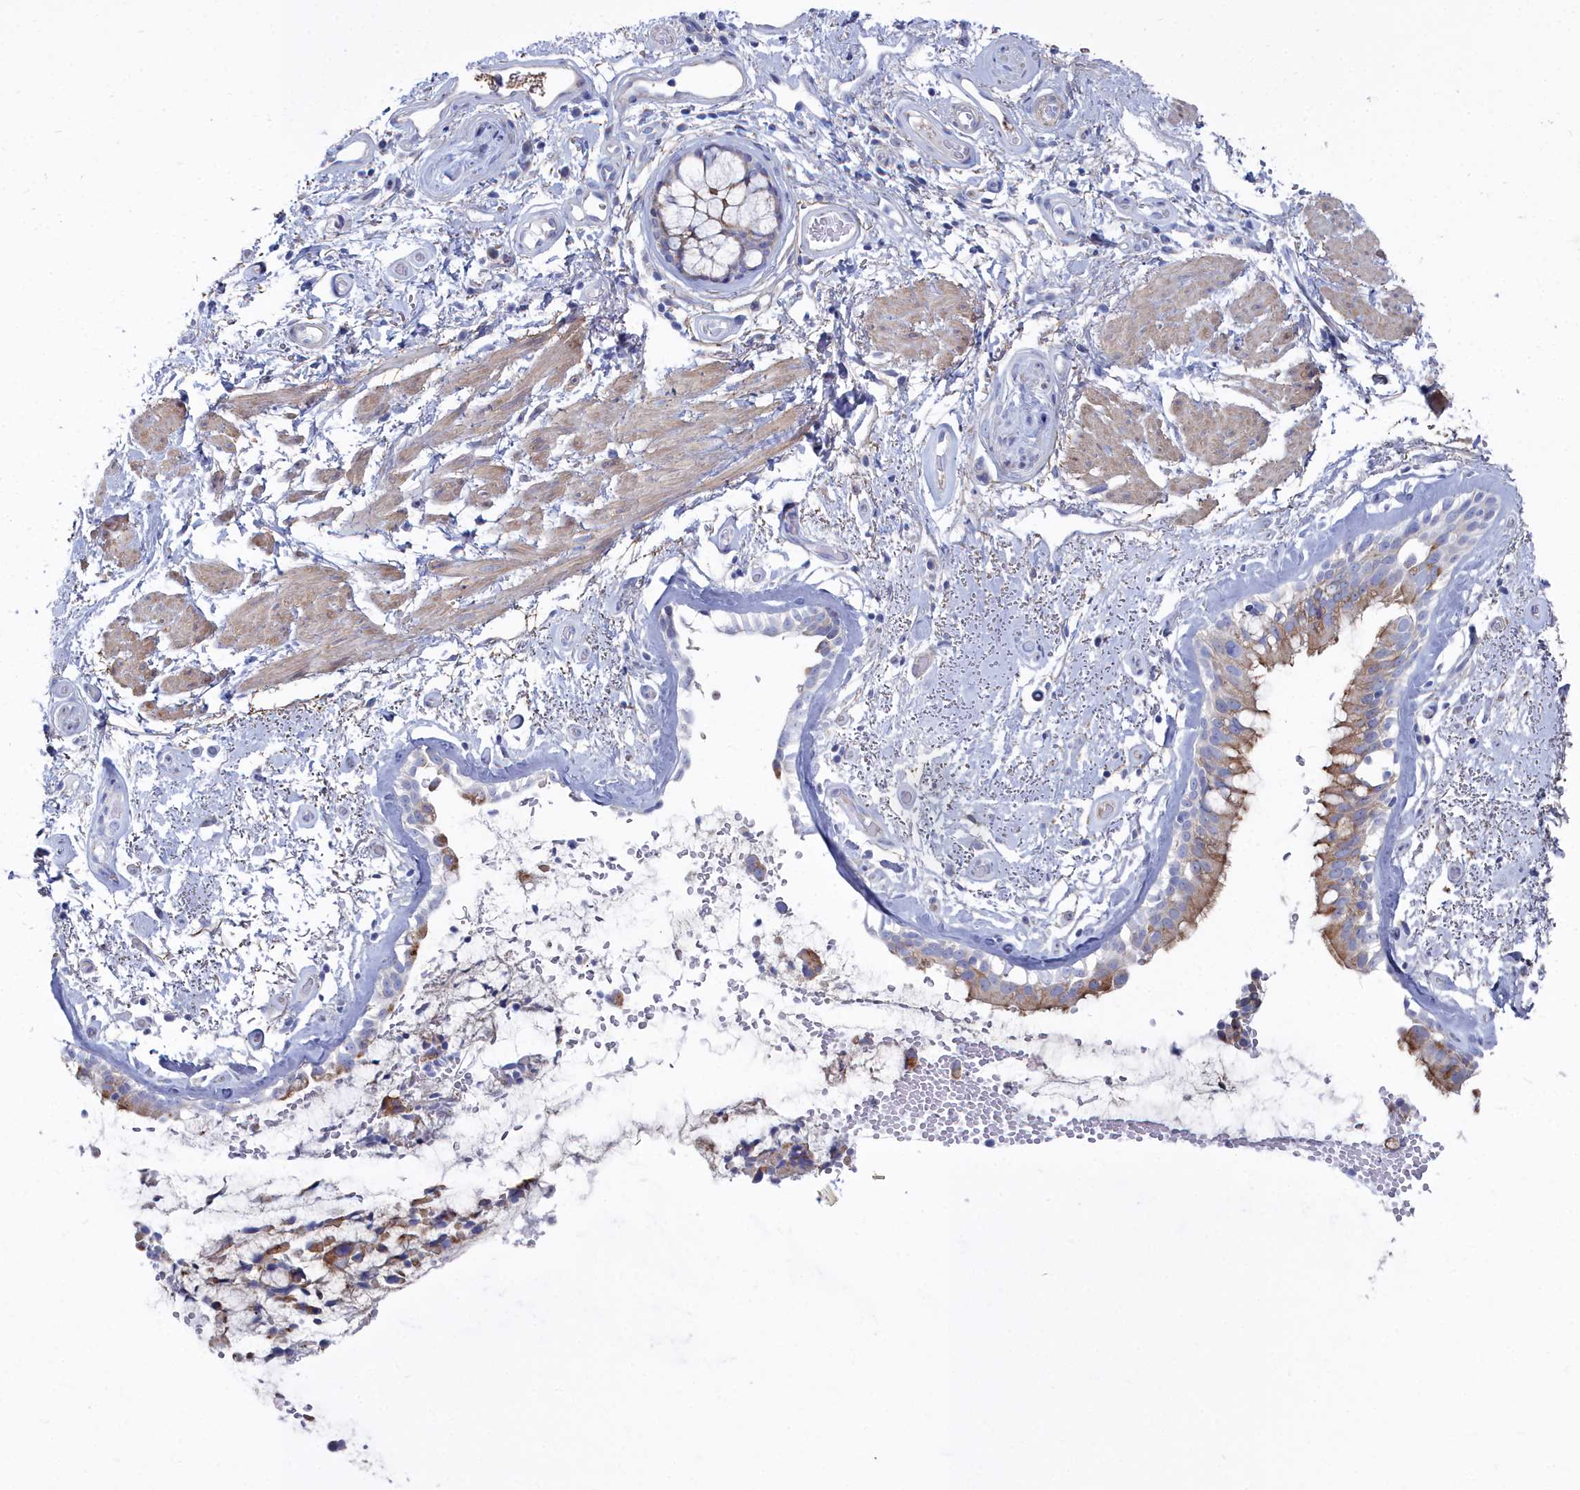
{"staining": {"intensity": "moderate", "quantity": ">75%", "location": "cytoplasmic/membranous"}, "tissue": "bronchus", "cell_type": "Respiratory epithelial cells", "image_type": "normal", "snomed": [{"axis": "morphology", "description": "Normal tissue, NOS"}, {"axis": "topography", "description": "Cartilage tissue"}, {"axis": "topography", "description": "Bronchus"}], "caption": "Respiratory epithelial cells display medium levels of moderate cytoplasmic/membranous staining in about >75% of cells in unremarkable bronchus. Immunohistochemistry stains the protein of interest in brown and the nuclei are stained blue.", "gene": "SHISAL2A", "patient": {"sex": "female", "age": 66}}